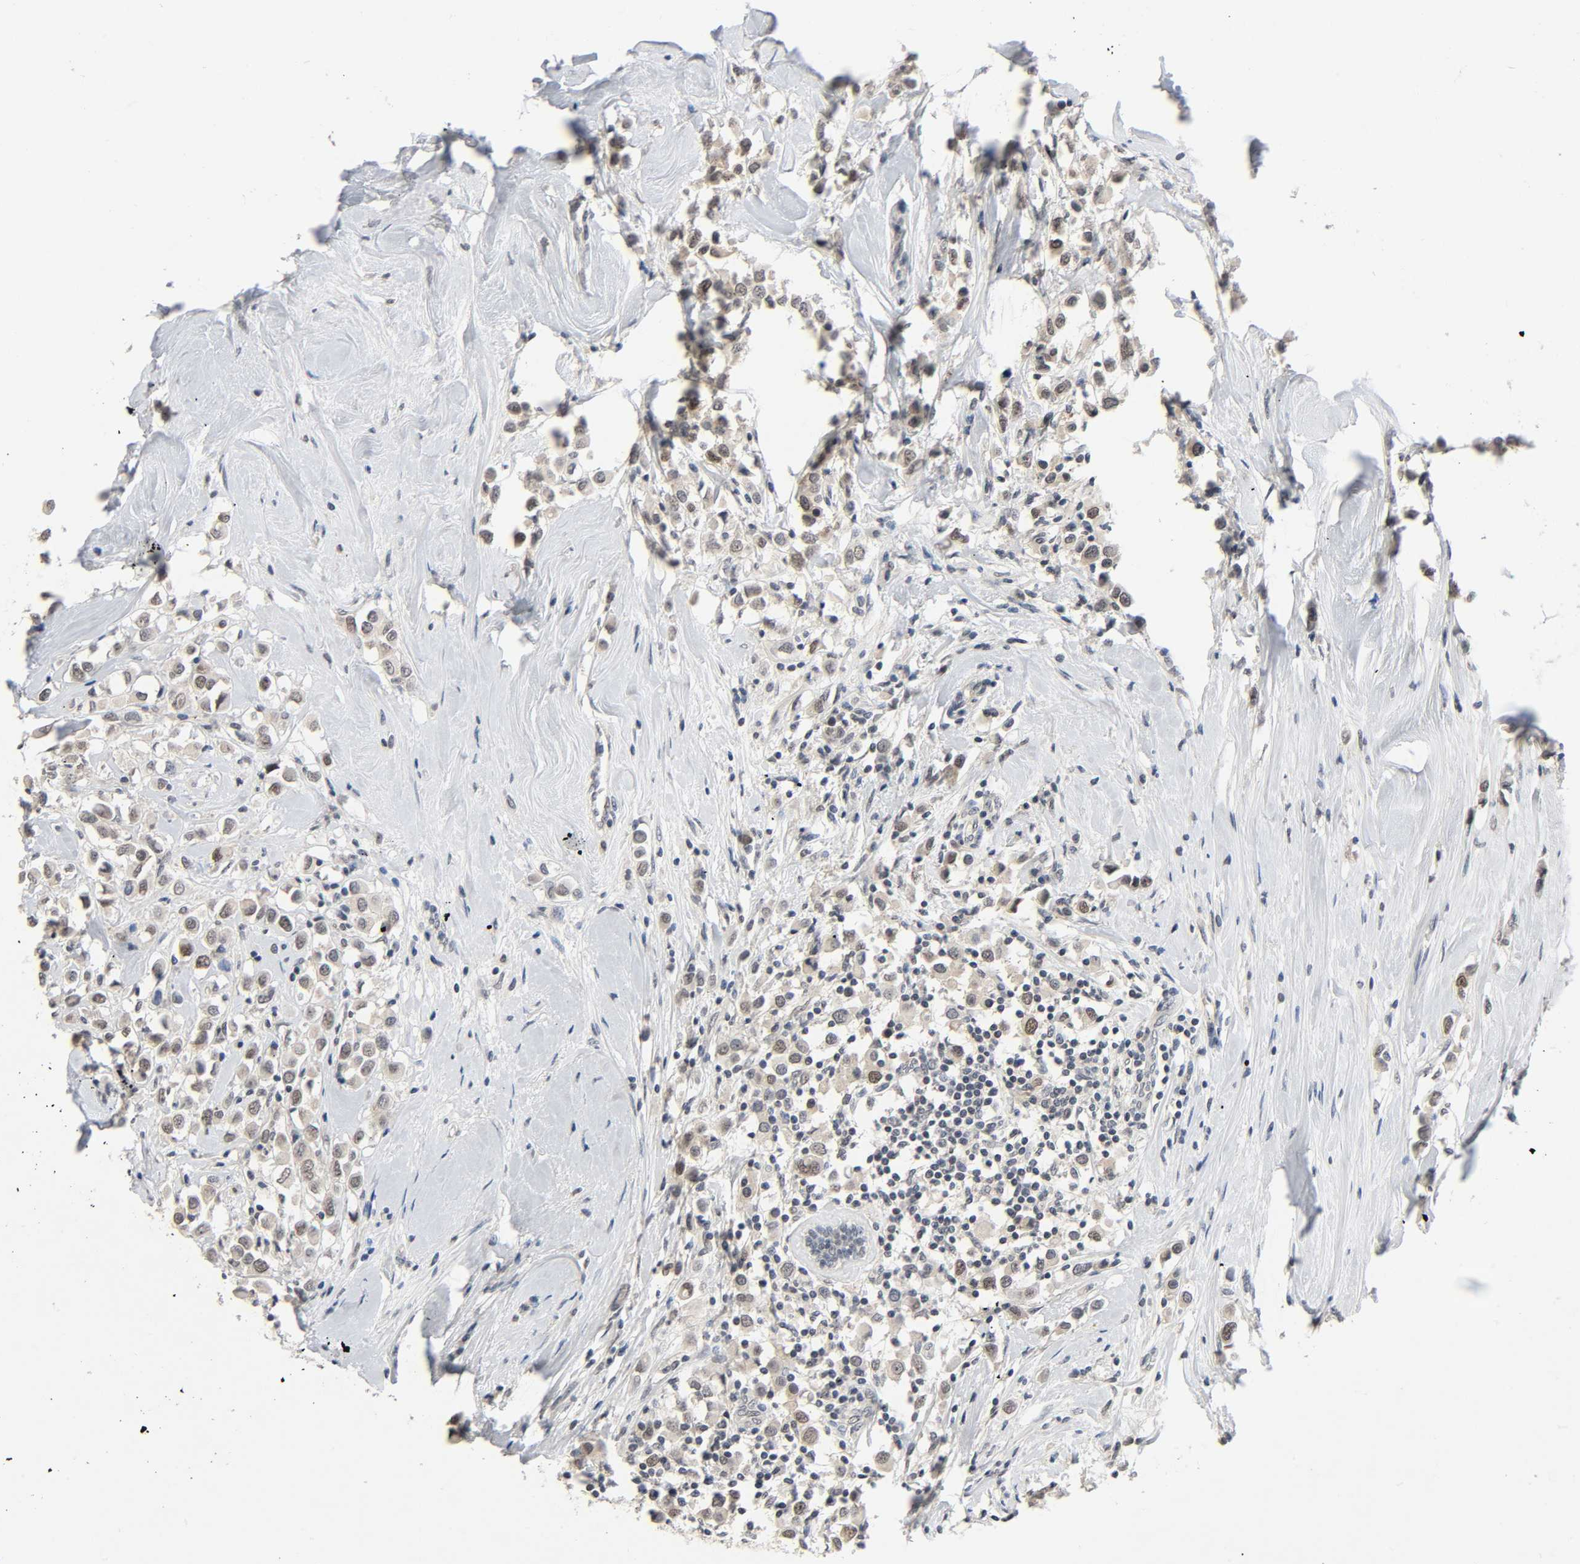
{"staining": {"intensity": "weak", "quantity": "25%-75%", "location": "nuclear"}, "tissue": "breast cancer", "cell_type": "Tumor cells", "image_type": "cancer", "snomed": [{"axis": "morphology", "description": "Duct carcinoma"}, {"axis": "topography", "description": "Breast"}], "caption": "This micrograph reveals immunohistochemistry (IHC) staining of intraductal carcinoma (breast), with low weak nuclear staining in approximately 25%-75% of tumor cells.", "gene": "MAPKAPK5", "patient": {"sex": "female", "age": 61}}